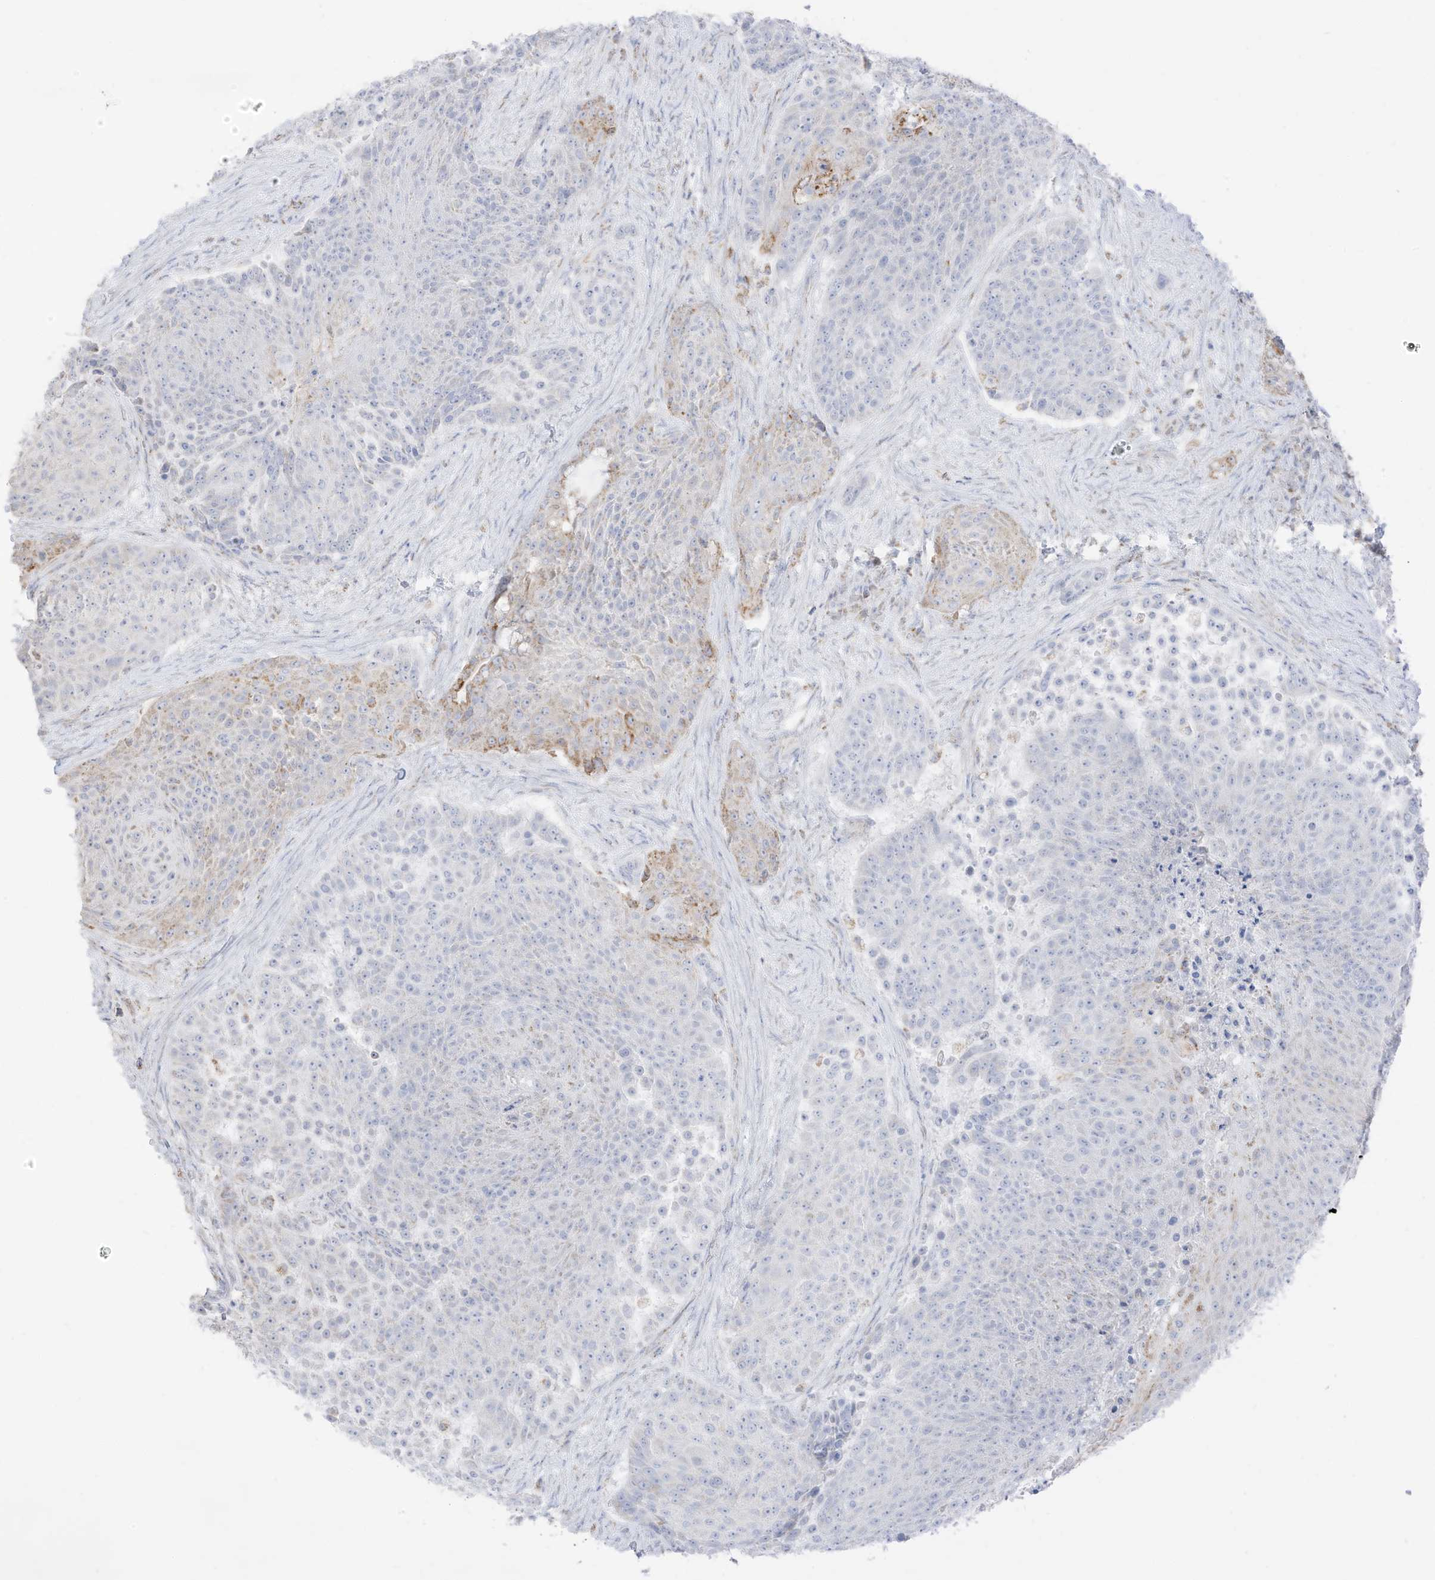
{"staining": {"intensity": "weak", "quantity": "<25%", "location": "cytoplasmic/membranous"}, "tissue": "urothelial cancer", "cell_type": "Tumor cells", "image_type": "cancer", "snomed": [{"axis": "morphology", "description": "Urothelial carcinoma, High grade"}, {"axis": "topography", "description": "Urinary bladder"}], "caption": "High-grade urothelial carcinoma was stained to show a protein in brown. There is no significant staining in tumor cells. Nuclei are stained in blue.", "gene": "ETHE1", "patient": {"sex": "female", "age": 63}}